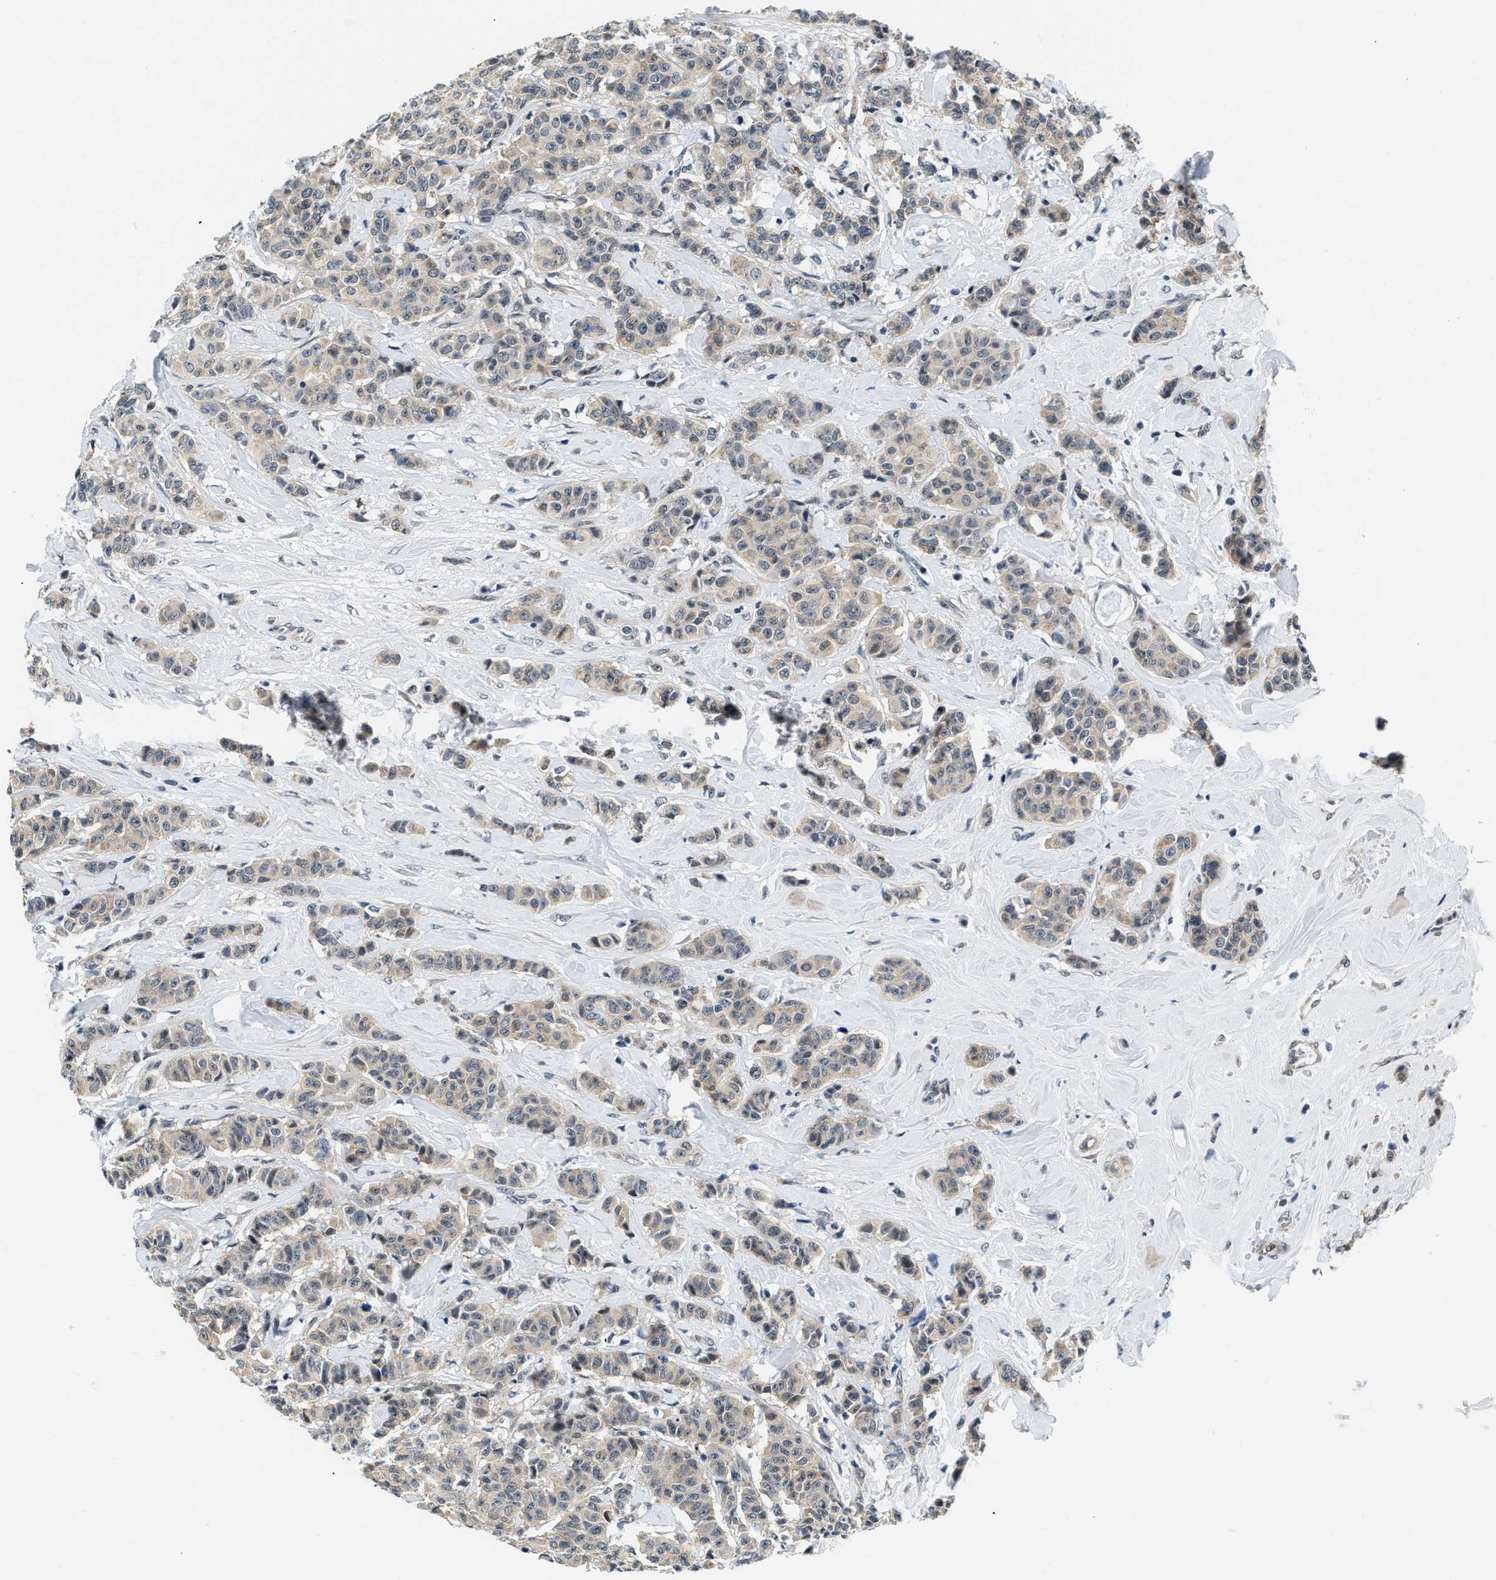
{"staining": {"intensity": "weak", "quantity": ">75%", "location": "cytoplasmic/membranous"}, "tissue": "breast cancer", "cell_type": "Tumor cells", "image_type": "cancer", "snomed": [{"axis": "morphology", "description": "Normal tissue, NOS"}, {"axis": "morphology", "description": "Duct carcinoma"}, {"axis": "topography", "description": "Breast"}], "caption": "Breast cancer (intraductal carcinoma) was stained to show a protein in brown. There is low levels of weak cytoplasmic/membranous expression in about >75% of tumor cells.", "gene": "SMAD4", "patient": {"sex": "female", "age": 40}}